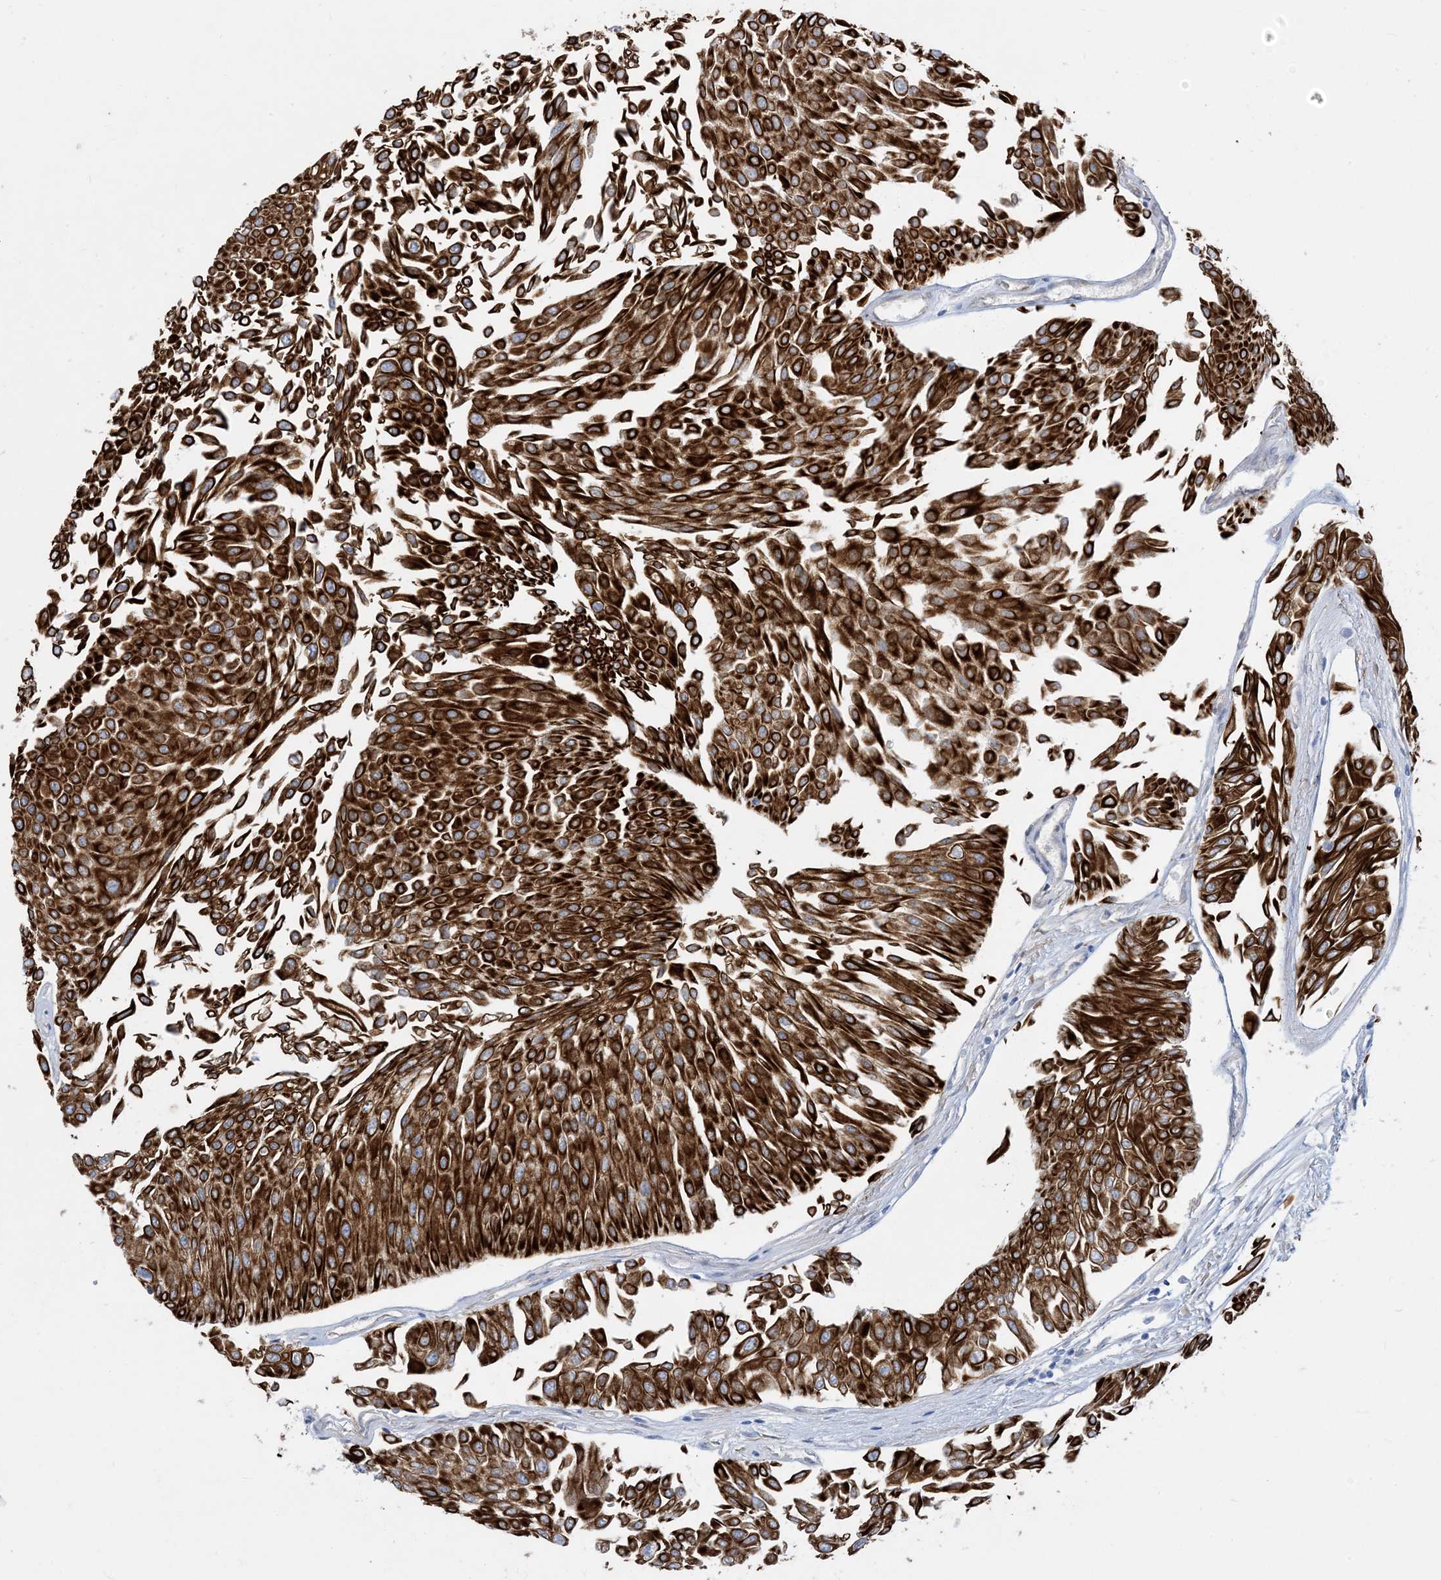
{"staining": {"intensity": "strong", "quantity": ">75%", "location": "cytoplasmic/membranous"}, "tissue": "urothelial cancer", "cell_type": "Tumor cells", "image_type": "cancer", "snomed": [{"axis": "morphology", "description": "Urothelial carcinoma, Low grade"}, {"axis": "topography", "description": "Urinary bladder"}], "caption": "A histopathology image of human low-grade urothelial carcinoma stained for a protein shows strong cytoplasmic/membranous brown staining in tumor cells. The staining is performed using DAB (3,3'-diaminobenzidine) brown chromogen to label protein expression. The nuclei are counter-stained blue using hematoxylin.", "gene": "RBMS3", "patient": {"sex": "male", "age": 67}}